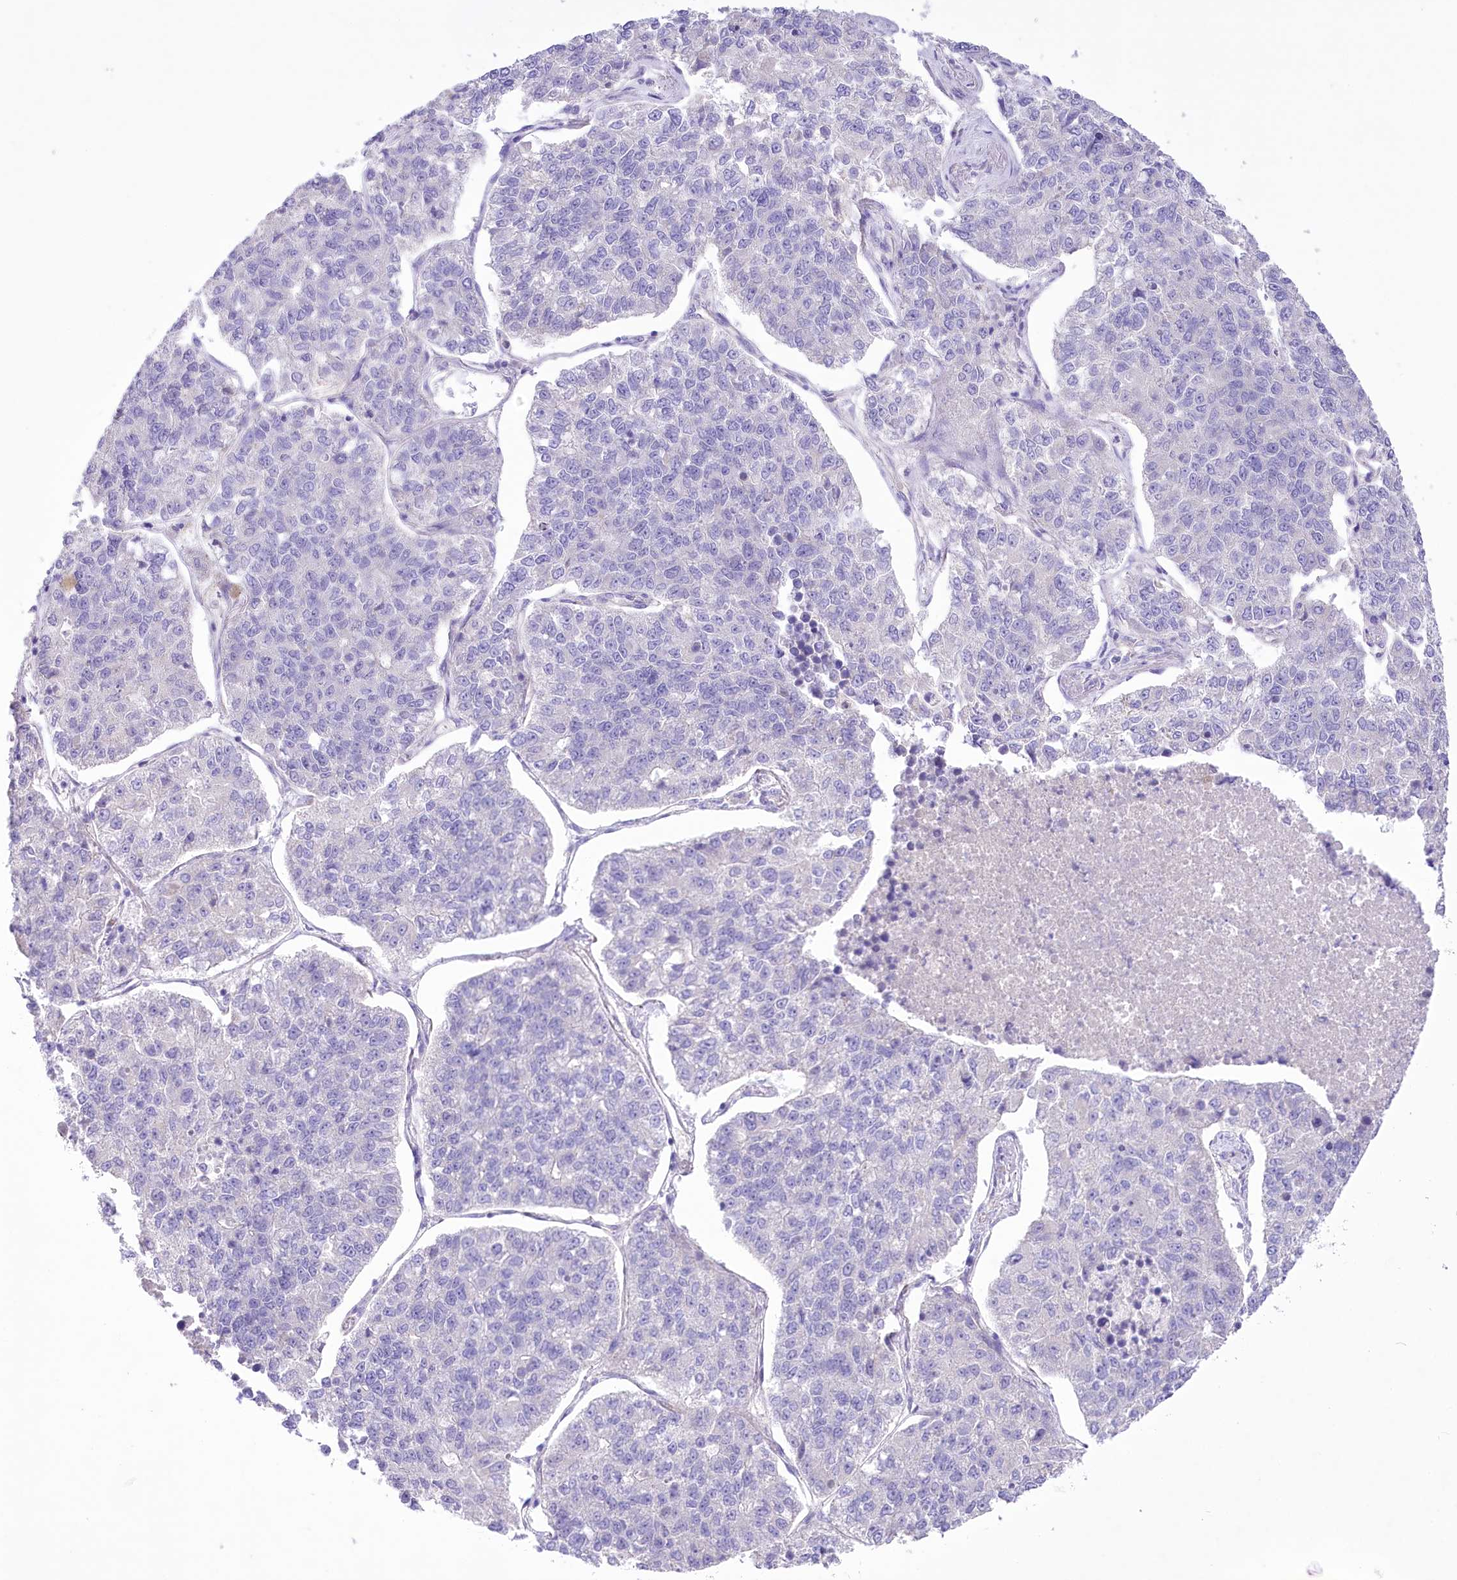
{"staining": {"intensity": "negative", "quantity": "none", "location": "none"}, "tissue": "lung cancer", "cell_type": "Tumor cells", "image_type": "cancer", "snomed": [{"axis": "morphology", "description": "Adenocarcinoma, NOS"}, {"axis": "topography", "description": "Lung"}], "caption": "This is an immunohistochemistry micrograph of human lung cancer (adenocarcinoma). There is no positivity in tumor cells.", "gene": "PRSS53", "patient": {"sex": "male", "age": 49}}